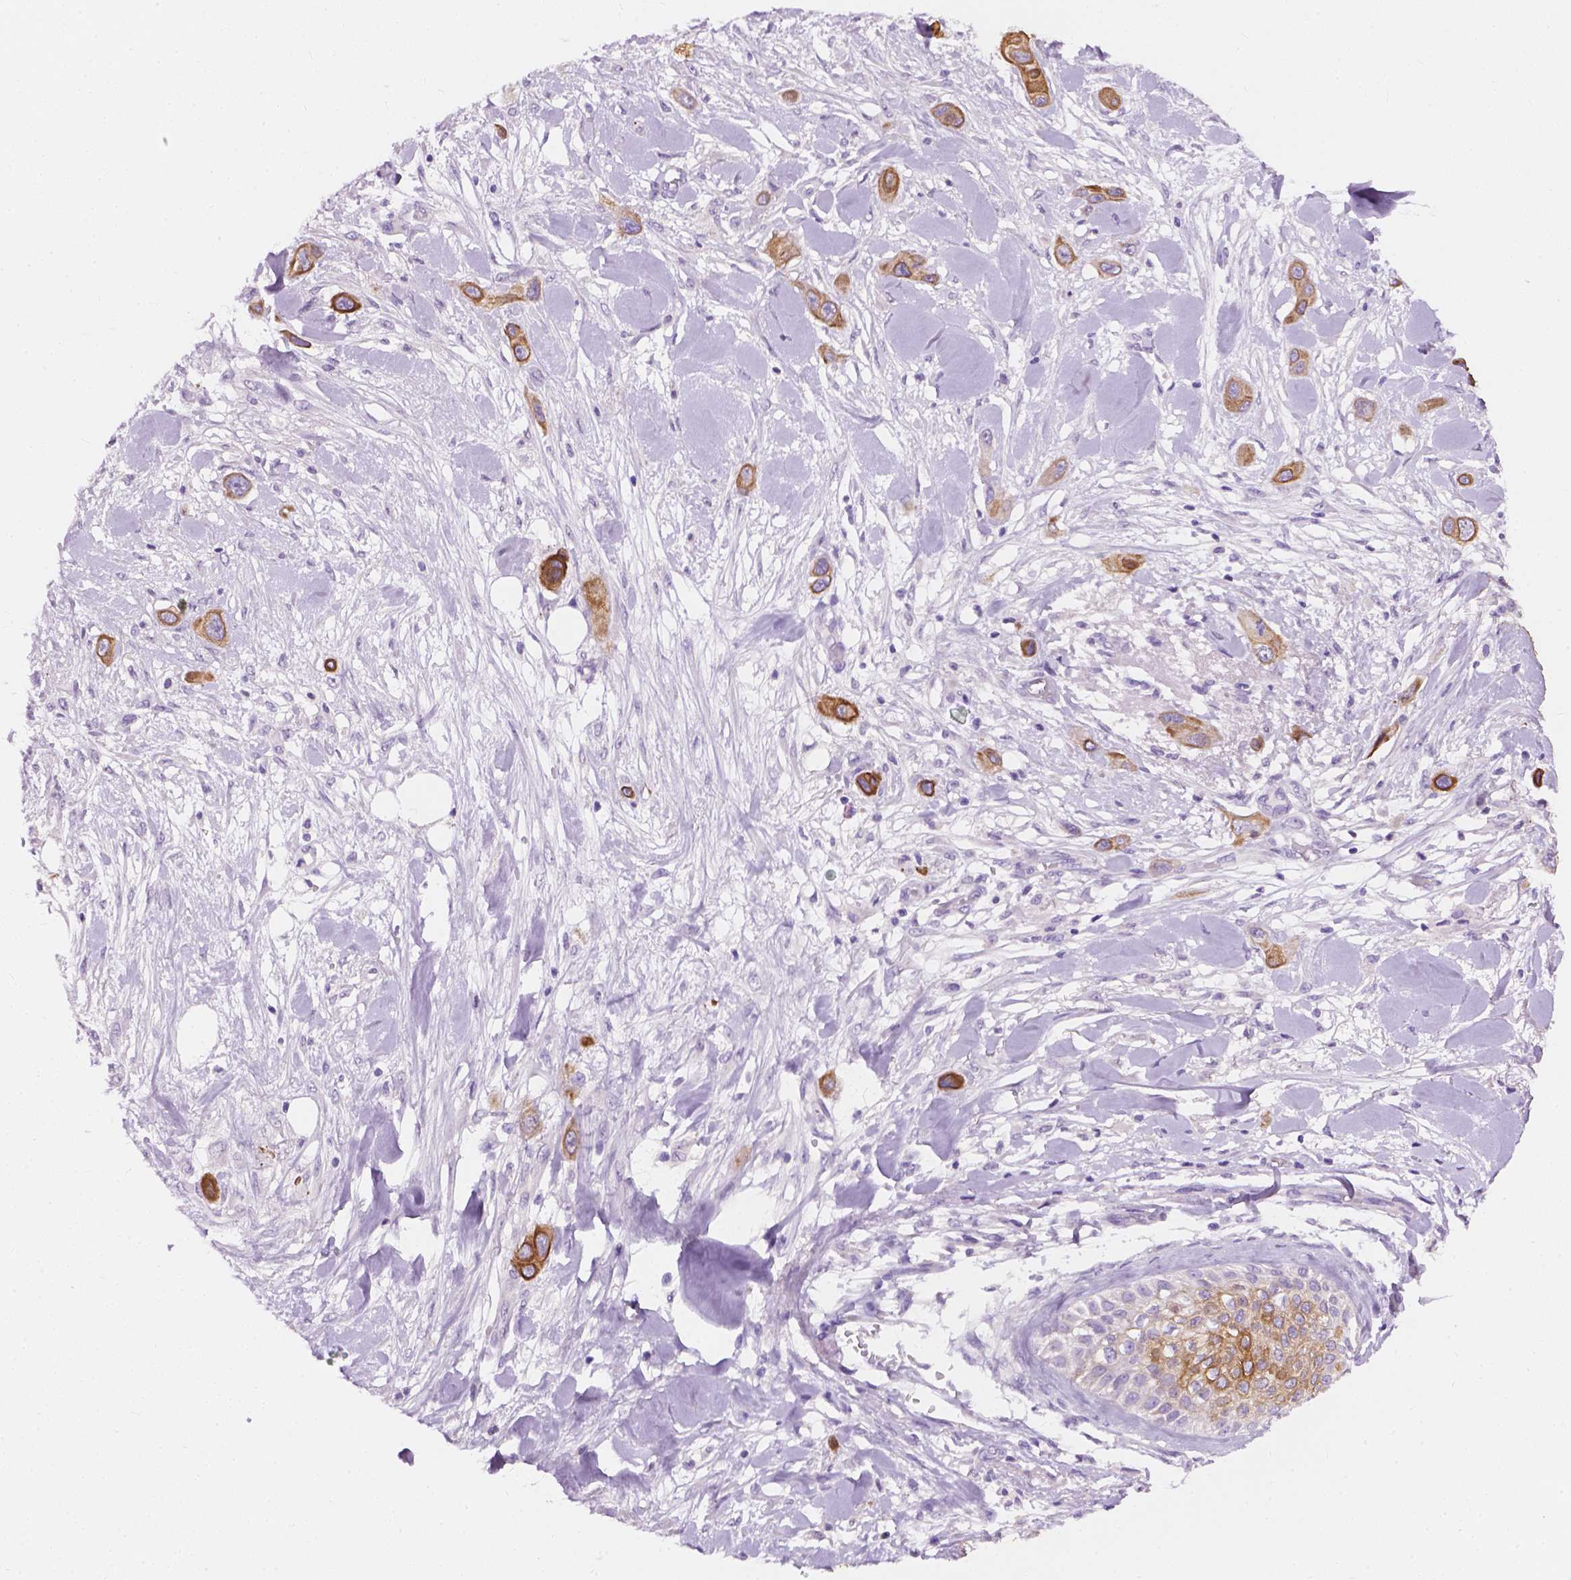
{"staining": {"intensity": "strong", "quantity": "25%-75%", "location": "cytoplasmic/membranous"}, "tissue": "skin cancer", "cell_type": "Tumor cells", "image_type": "cancer", "snomed": [{"axis": "morphology", "description": "Squamous cell carcinoma, NOS"}, {"axis": "topography", "description": "Skin"}], "caption": "Immunohistochemistry (DAB (3,3'-diaminobenzidine)) staining of human squamous cell carcinoma (skin) demonstrates strong cytoplasmic/membranous protein expression in about 25%-75% of tumor cells. The staining was performed using DAB, with brown indicating positive protein expression. Nuclei are stained blue with hematoxylin.", "gene": "KRT17", "patient": {"sex": "male", "age": 79}}